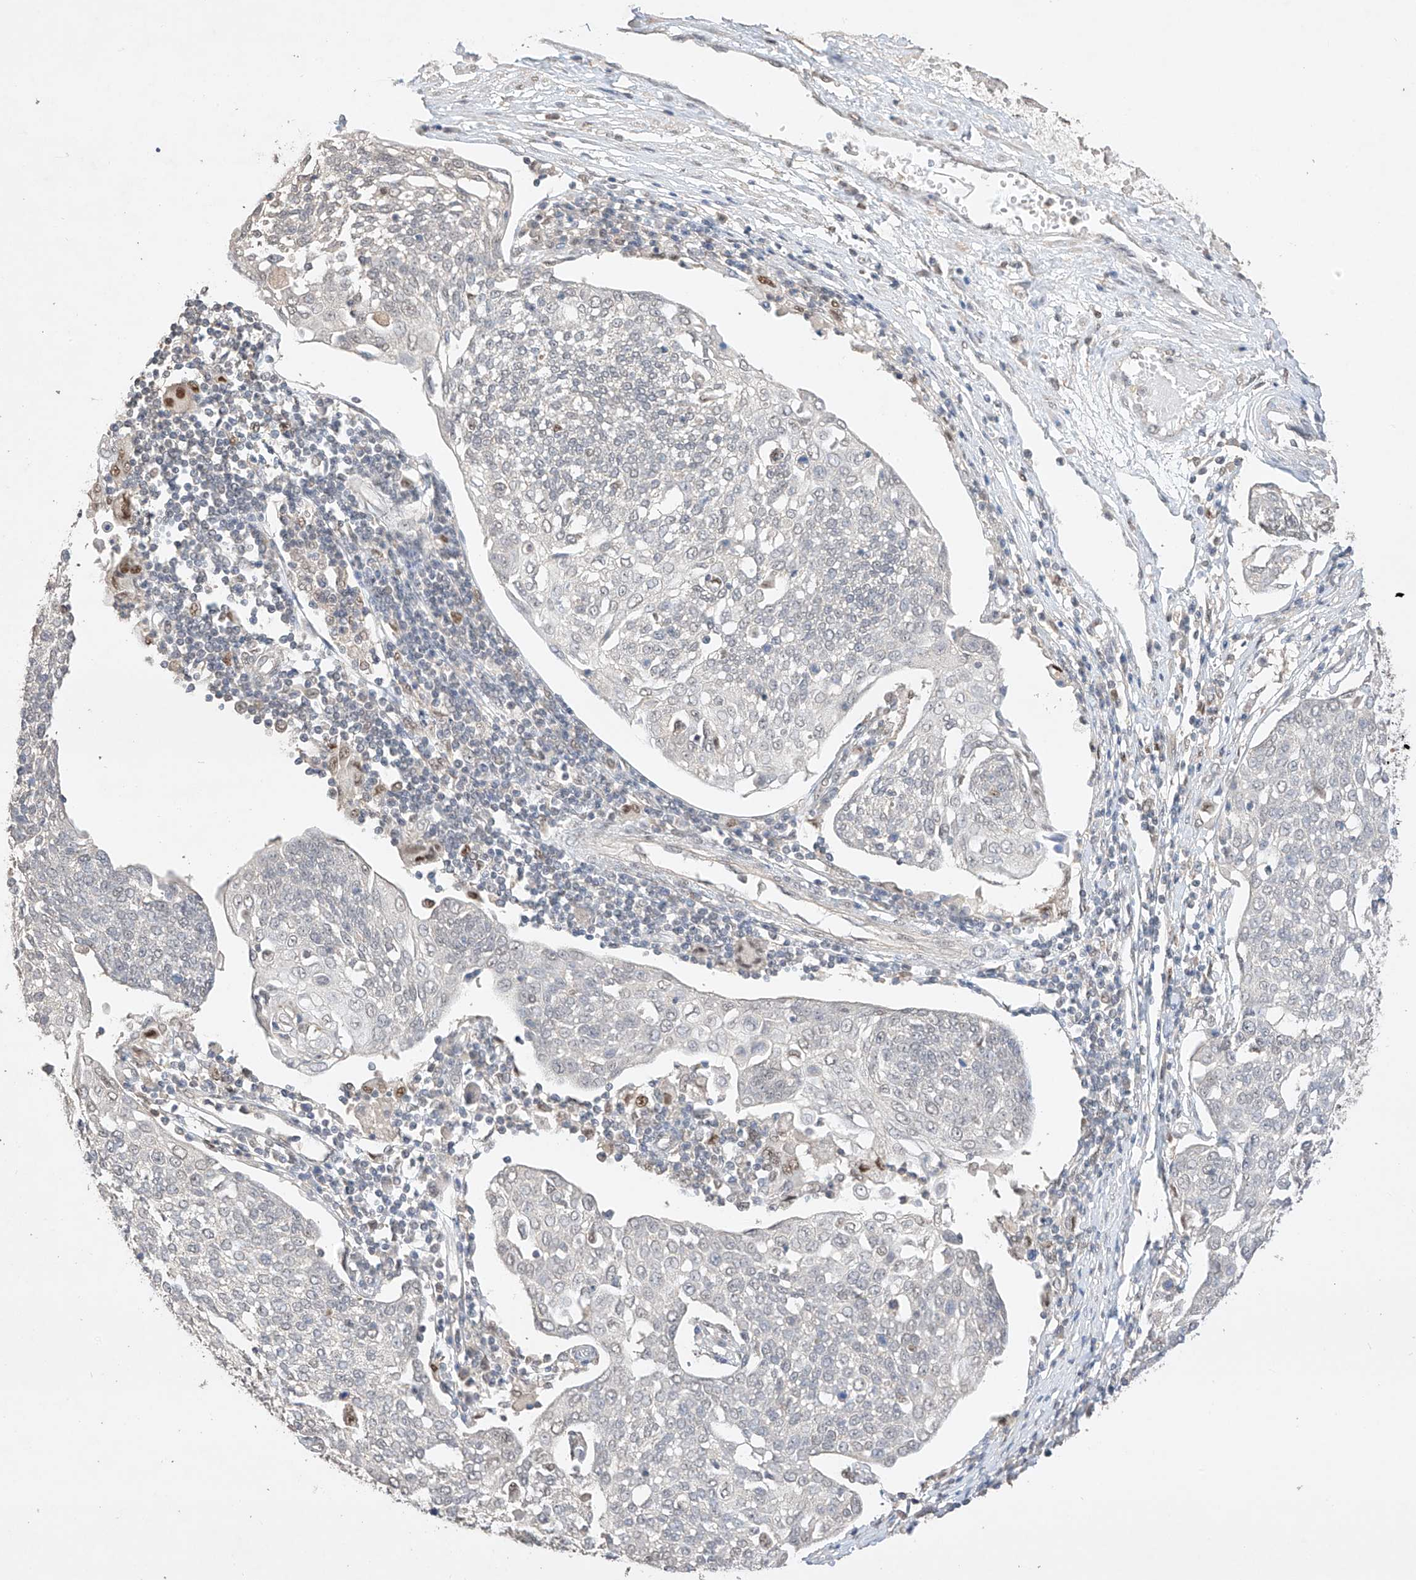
{"staining": {"intensity": "negative", "quantity": "none", "location": "none"}, "tissue": "cervical cancer", "cell_type": "Tumor cells", "image_type": "cancer", "snomed": [{"axis": "morphology", "description": "Squamous cell carcinoma, NOS"}, {"axis": "topography", "description": "Cervix"}], "caption": "Immunohistochemistry histopathology image of cervical squamous cell carcinoma stained for a protein (brown), which demonstrates no staining in tumor cells.", "gene": "APIP", "patient": {"sex": "female", "age": 34}}